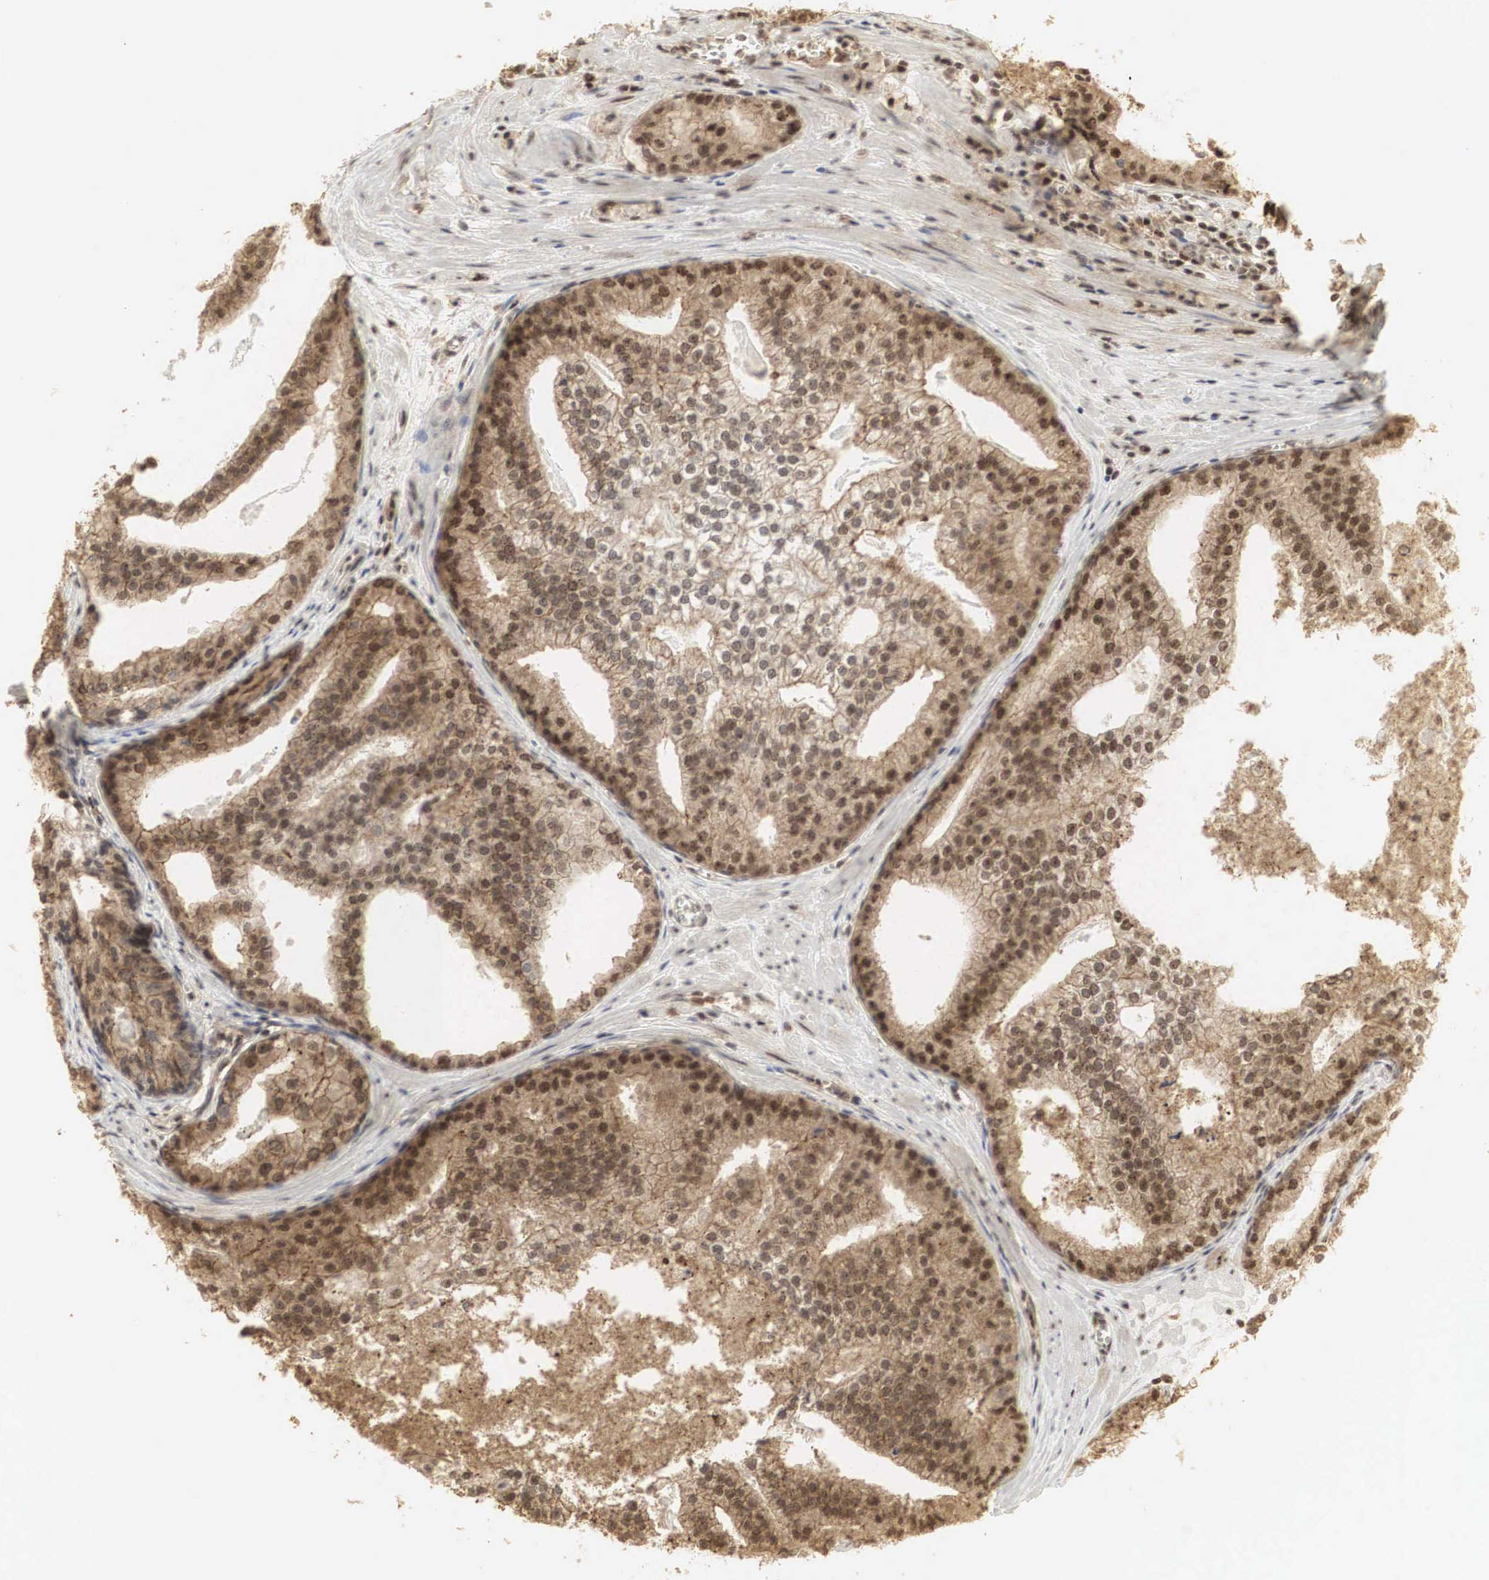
{"staining": {"intensity": "strong", "quantity": ">75%", "location": "cytoplasmic/membranous,nuclear"}, "tissue": "prostate cancer", "cell_type": "Tumor cells", "image_type": "cancer", "snomed": [{"axis": "morphology", "description": "Adenocarcinoma, High grade"}, {"axis": "topography", "description": "Prostate"}], "caption": "IHC (DAB (3,3'-diaminobenzidine)) staining of human prostate cancer (high-grade adenocarcinoma) displays strong cytoplasmic/membranous and nuclear protein positivity in about >75% of tumor cells. (Brightfield microscopy of DAB IHC at high magnification).", "gene": "RNF113A", "patient": {"sex": "male", "age": 56}}